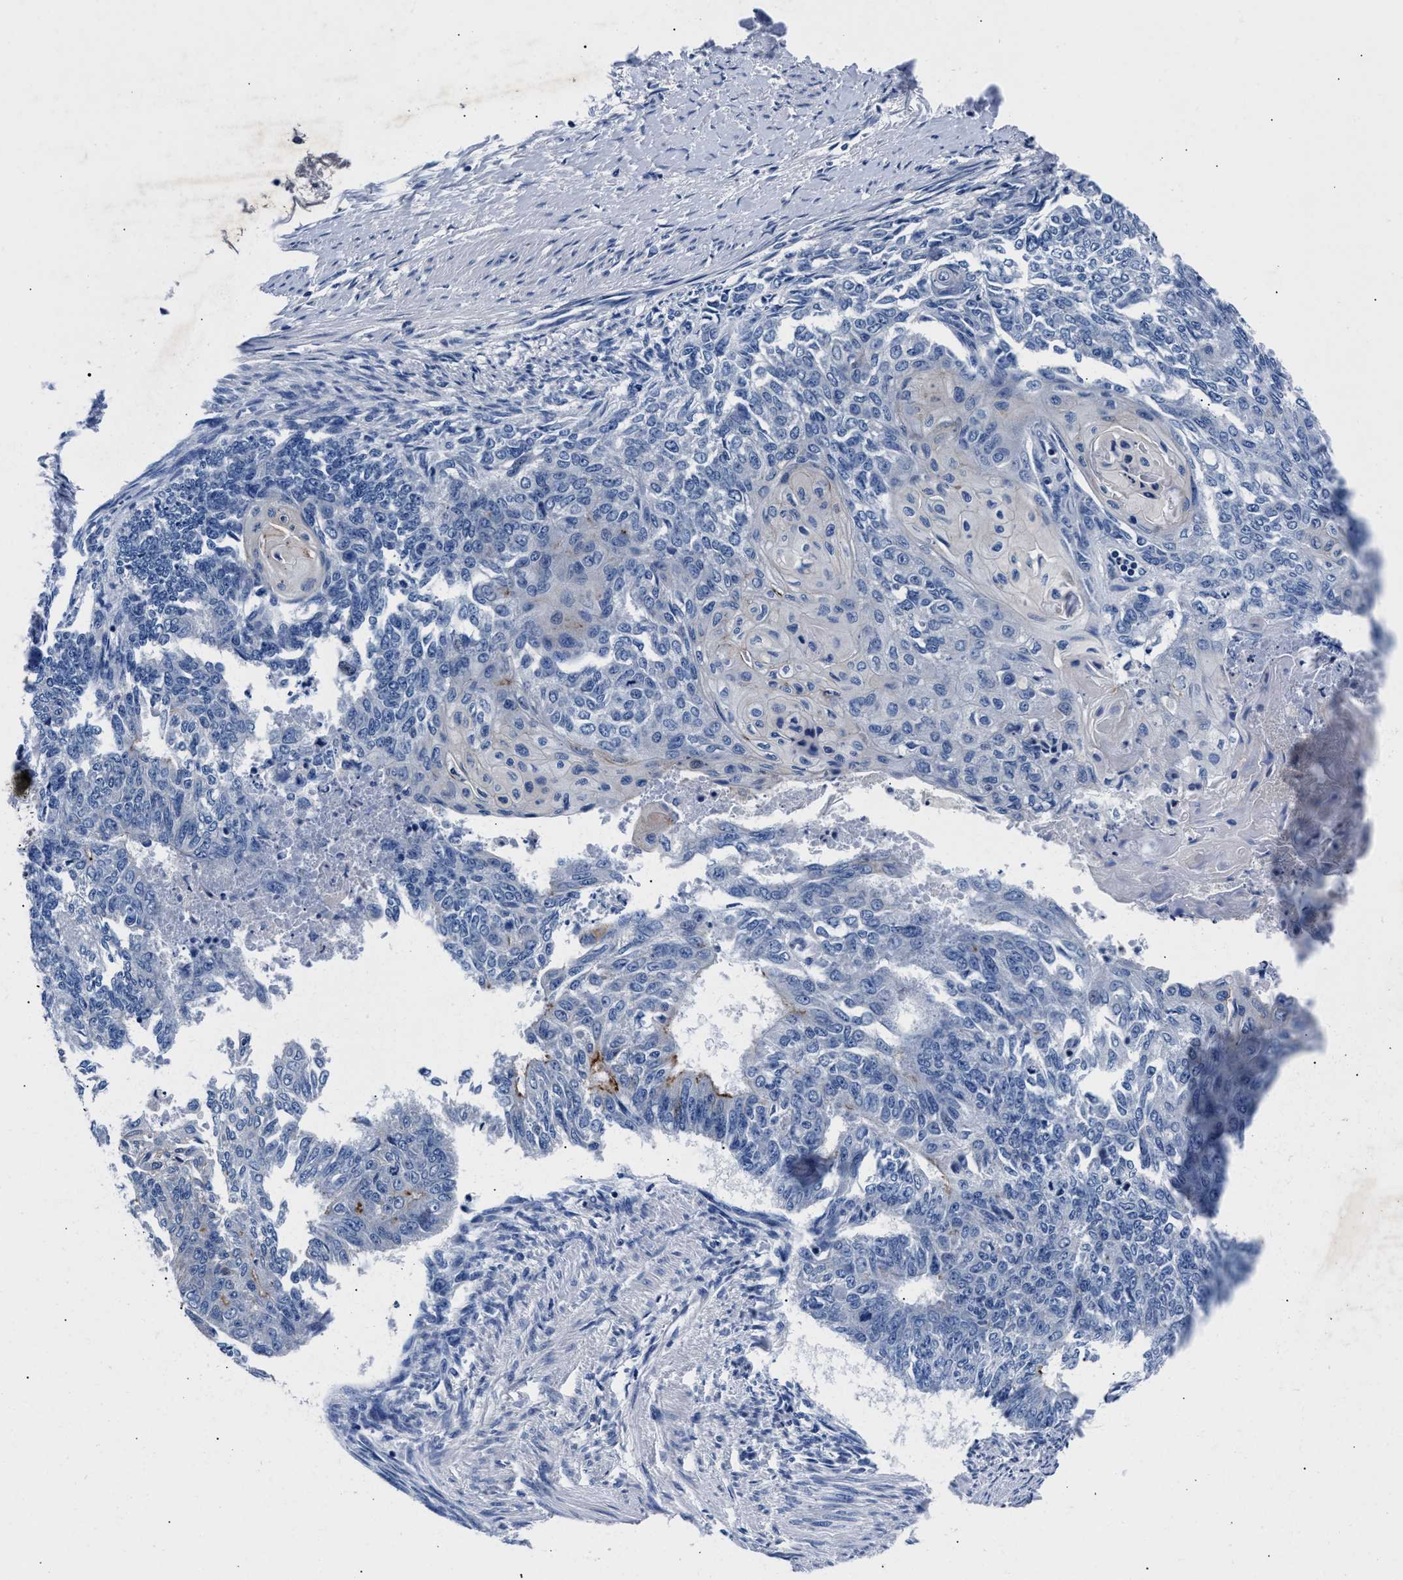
{"staining": {"intensity": "moderate", "quantity": "<25%", "location": "cytoplasmic/membranous"}, "tissue": "endometrial cancer", "cell_type": "Tumor cells", "image_type": "cancer", "snomed": [{"axis": "morphology", "description": "Adenocarcinoma, NOS"}, {"axis": "topography", "description": "Endometrium"}], "caption": "An image of endometrial adenocarcinoma stained for a protein reveals moderate cytoplasmic/membranous brown staining in tumor cells.", "gene": "PHF24", "patient": {"sex": "female", "age": 32}}